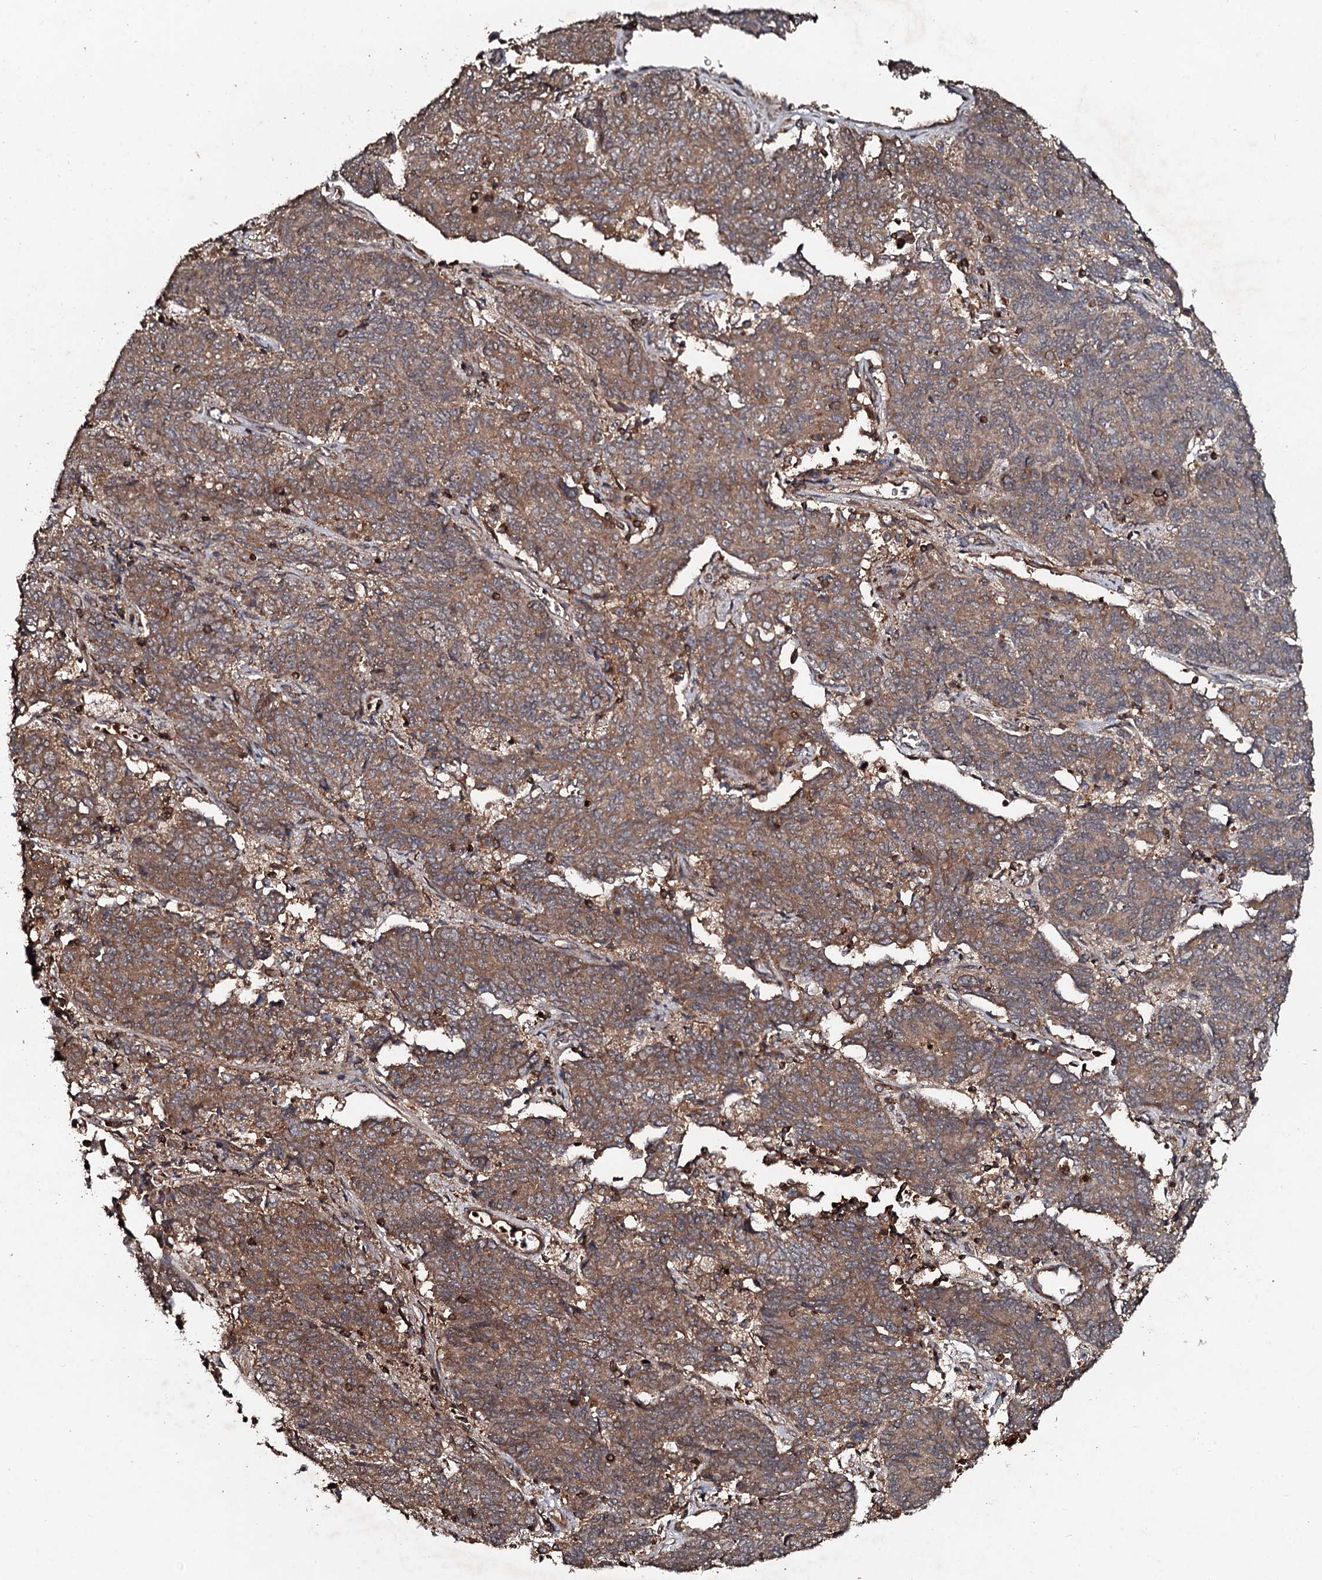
{"staining": {"intensity": "moderate", "quantity": ">75%", "location": "cytoplasmic/membranous"}, "tissue": "endometrial cancer", "cell_type": "Tumor cells", "image_type": "cancer", "snomed": [{"axis": "morphology", "description": "Adenocarcinoma, NOS"}, {"axis": "topography", "description": "Endometrium"}], "caption": "There is medium levels of moderate cytoplasmic/membranous positivity in tumor cells of endometrial cancer (adenocarcinoma), as demonstrated by immunohistochemical staining (brown color).", "gene": "ADGRG3", "patient": {"sex": "female", "age": 80}}